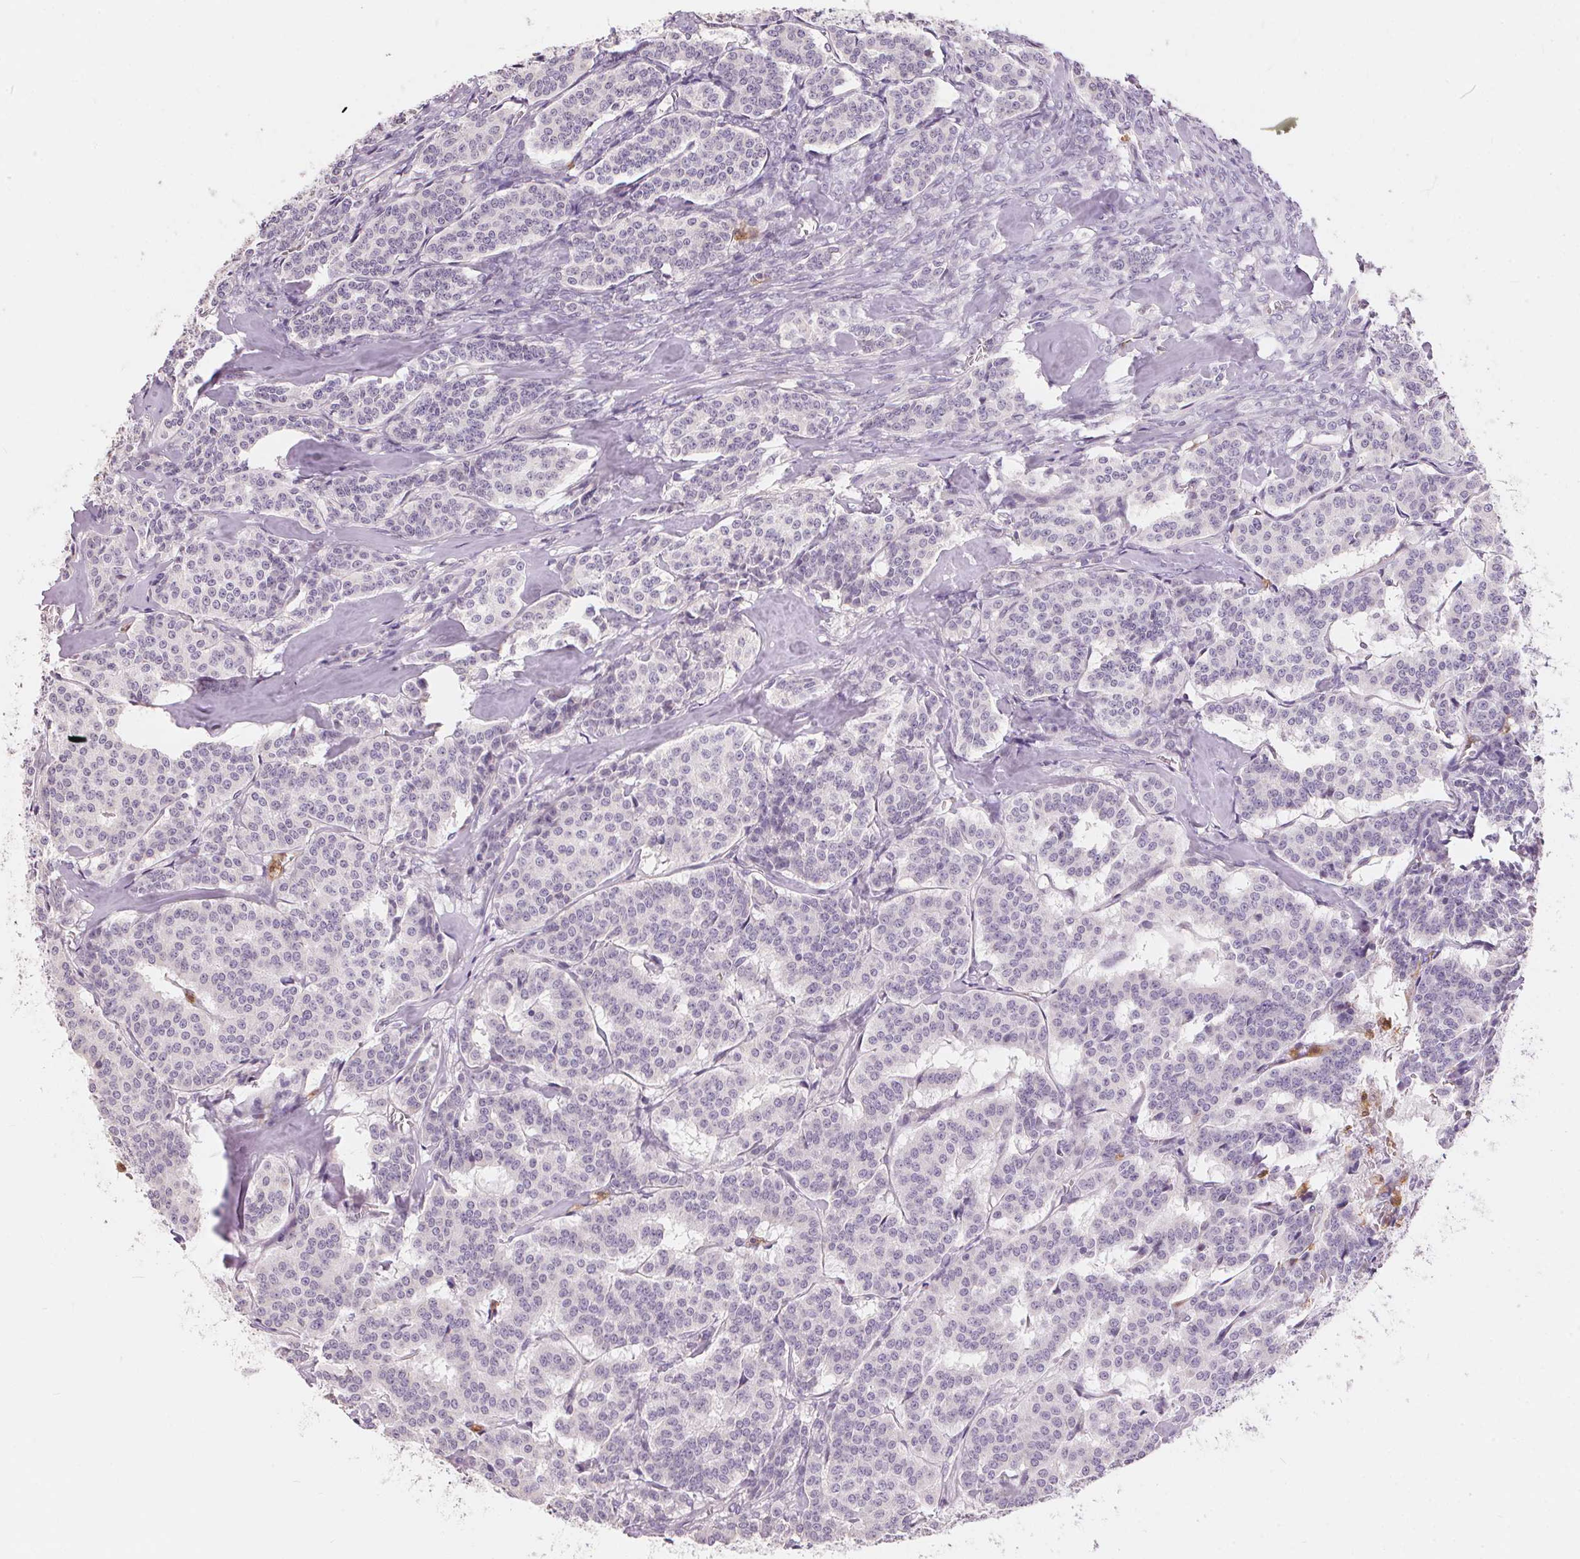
{"staining": {"intensity": "negative", "quantity": "none", "location": "none"}, "tissue": "carcinoid", "cell_type": "Tumor cells", "image_type": "cancer", "snomed": [{"axis": "morphology", "description": "Carcinoid, malignant, NOS"}, {"axis": "topography", "description": "Lung"}], "caption": "An IHC histopathology image of carcinoid (malignant) is shown. There is no staining in tumor cells of carcinoid (malignant).", "gene": "SERPINB1", "patient": {"sex": "female", "age": 46}}